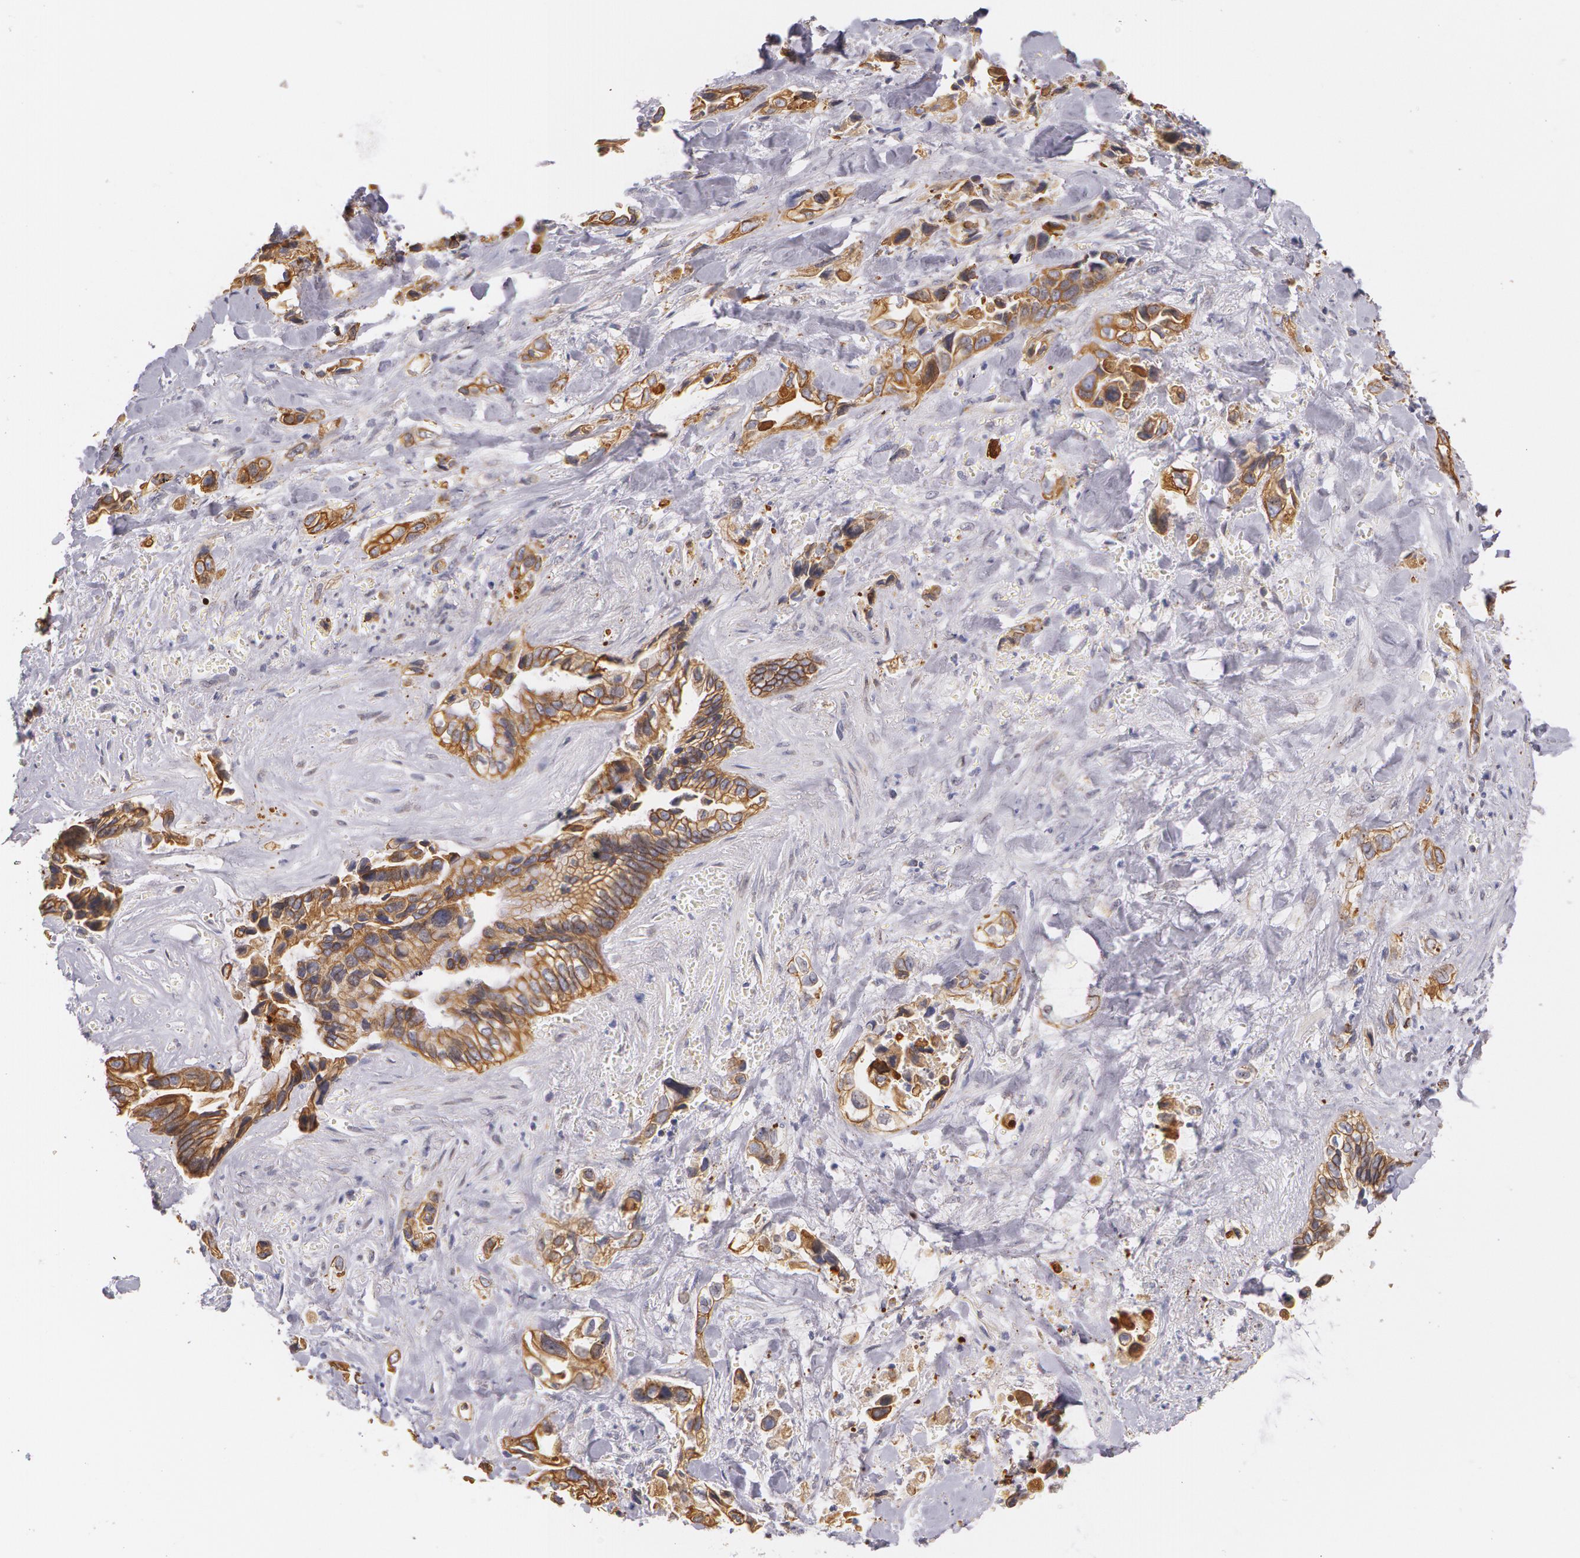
{"staining": {"intensity": "moderate", "quantity": ">75%", "location": "cytoplasmic/membranous"}, "tissue": "pancreatic cancer", "cell_type": "Tumor cells", "image_type": "cancer", "snomed": [{"axis": "morphology", "description": "Adenocarcinoma, NOS"}, {"axis": "topography", "description": "Pancreas"}], "caption": "This is an image of immunohistochemistry (IHC) staining of pancreatic cancer, which shows moderate positivity in the cytoplasmic/membranous of tumor cells.", "gene": "KRT18", "patient": {"sex": "male", "age": 69}}